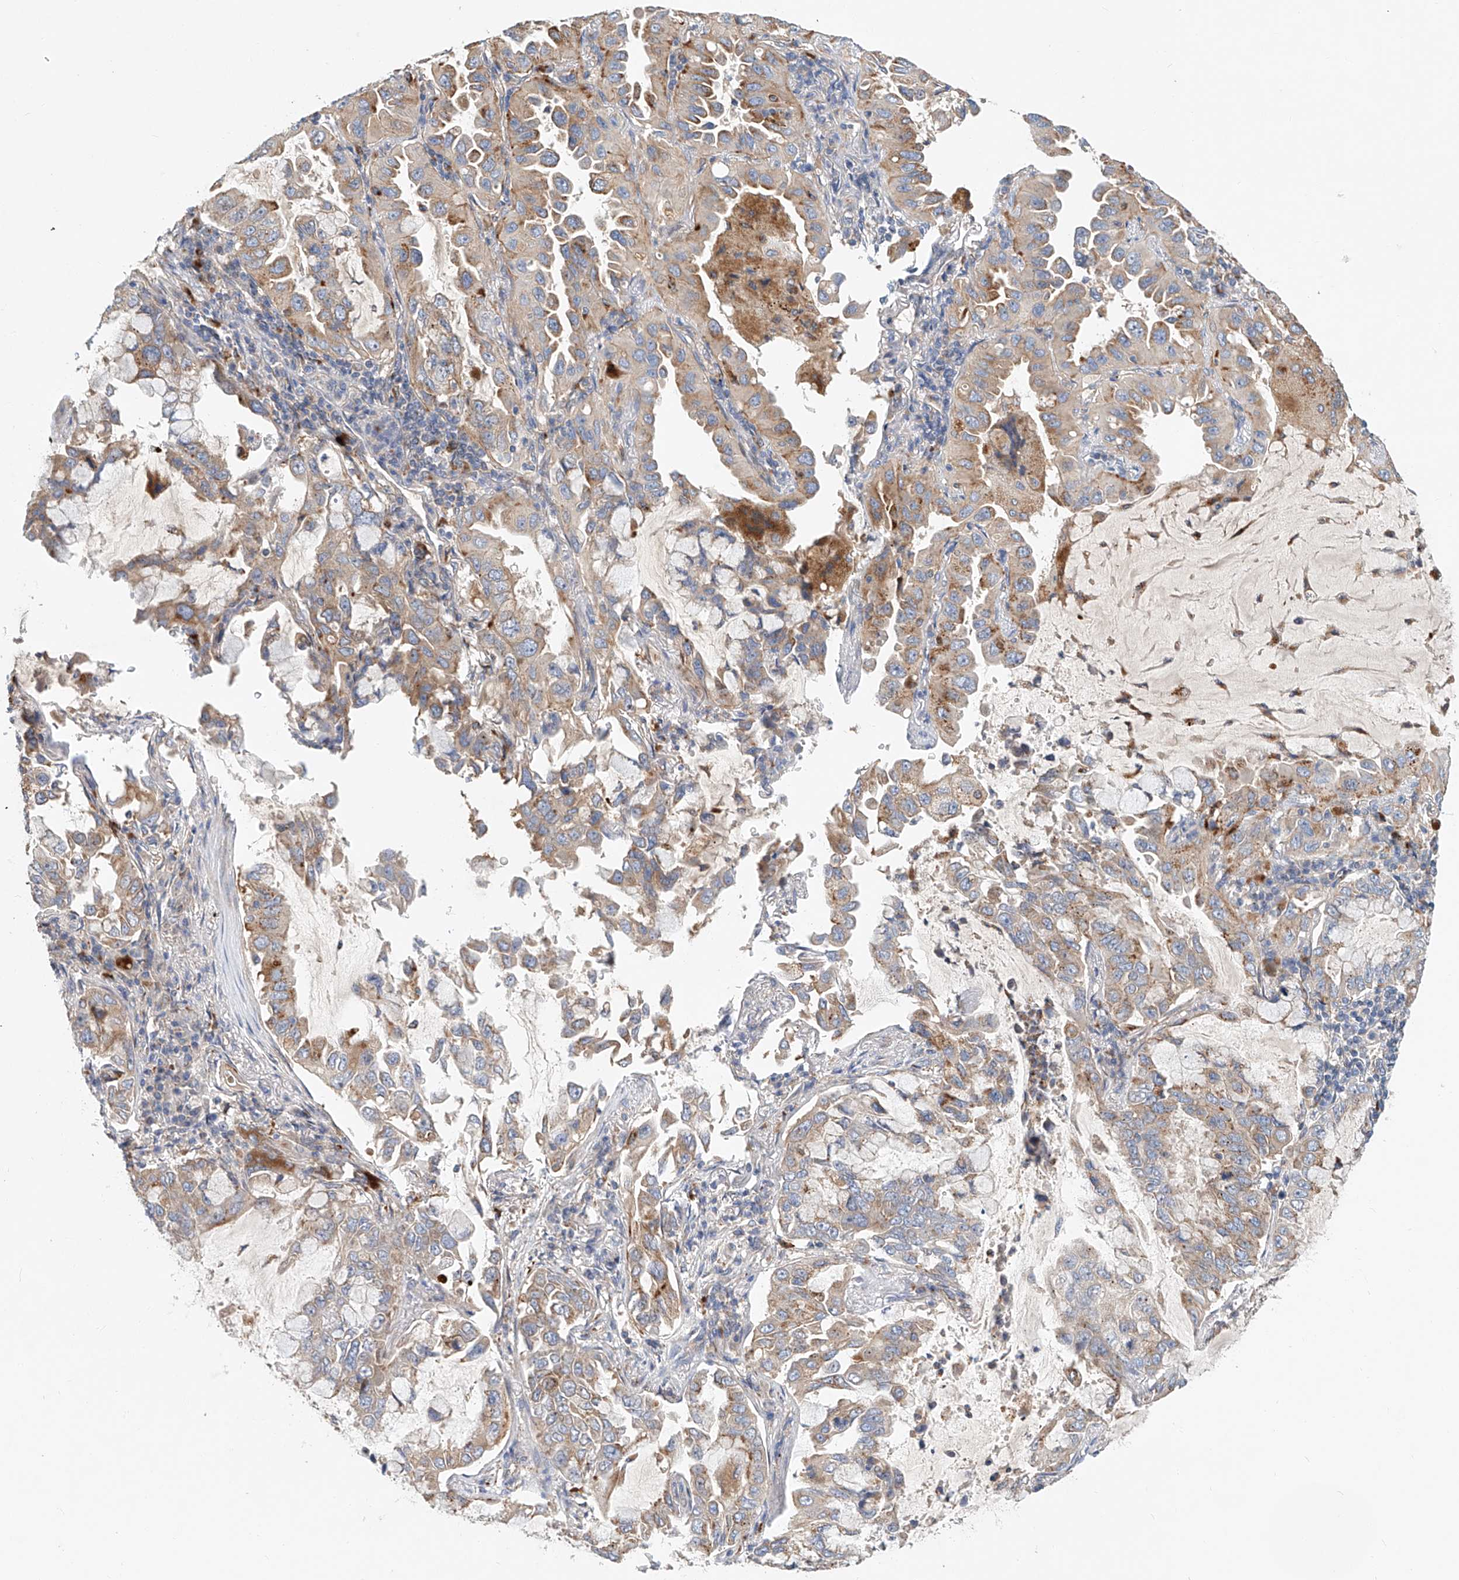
{"staining": {"intensity": "weak", "quantity": ">75%", "location": "cytoplasmic/membranous"}, "tissue": "lung cancer", "cell_type": "Tumor cells", "image_type": "cancer", "snomed": [{"axis": "morphology", "description": "Adenocarcinoma, NOS"}, {"axis": "topography", "description": "Lung"}], "caption": "Brown immunohistochemical staining in adenocarcinoma (lung) exhibits weak cytoplasmic/membranous positivity in approximately >75% of tumor cells. The protein of interest is shown in brown color, while the nuclei are stained blue.", "gene": "HGSNAT", "patient": {"sex": "male", "age": 64}}